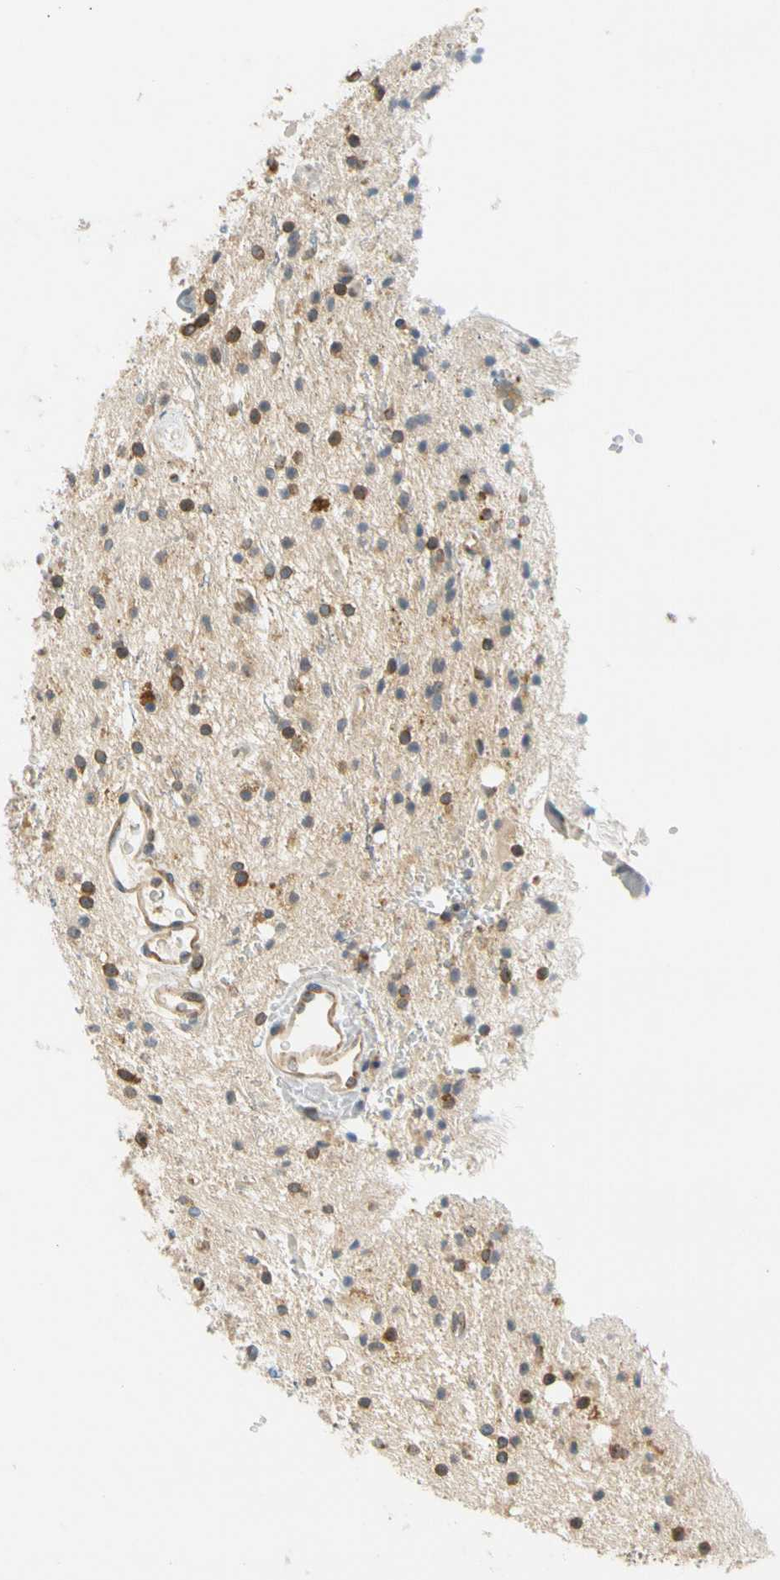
{"staining": {"intensity": "moderate", "quantity": "25%-75%", "location": "cytoplasmic/membranous"}, "tissue": "glioma", "cell_type": "Tumor cells", "image_type": "cancer", "snomed": [{"axis": "morphology", "description": "Glioma, malignant, High grade"}, {"axis": "topography", "description": "Brain"}], "caption": "IHC (DAB) staining of human glioma demonstrates moderate cytoplasmic/membranous protein positivity in approximately 25%-75% of tumor cells. The staining was performed using DAB (3,3'-diaminobenzidine), with brown indicating positive protein expression. Nuclei are stained blue with hematoxylin.", "gene": "LRRC47", "patient": {"sex": "male", "age": 47}}